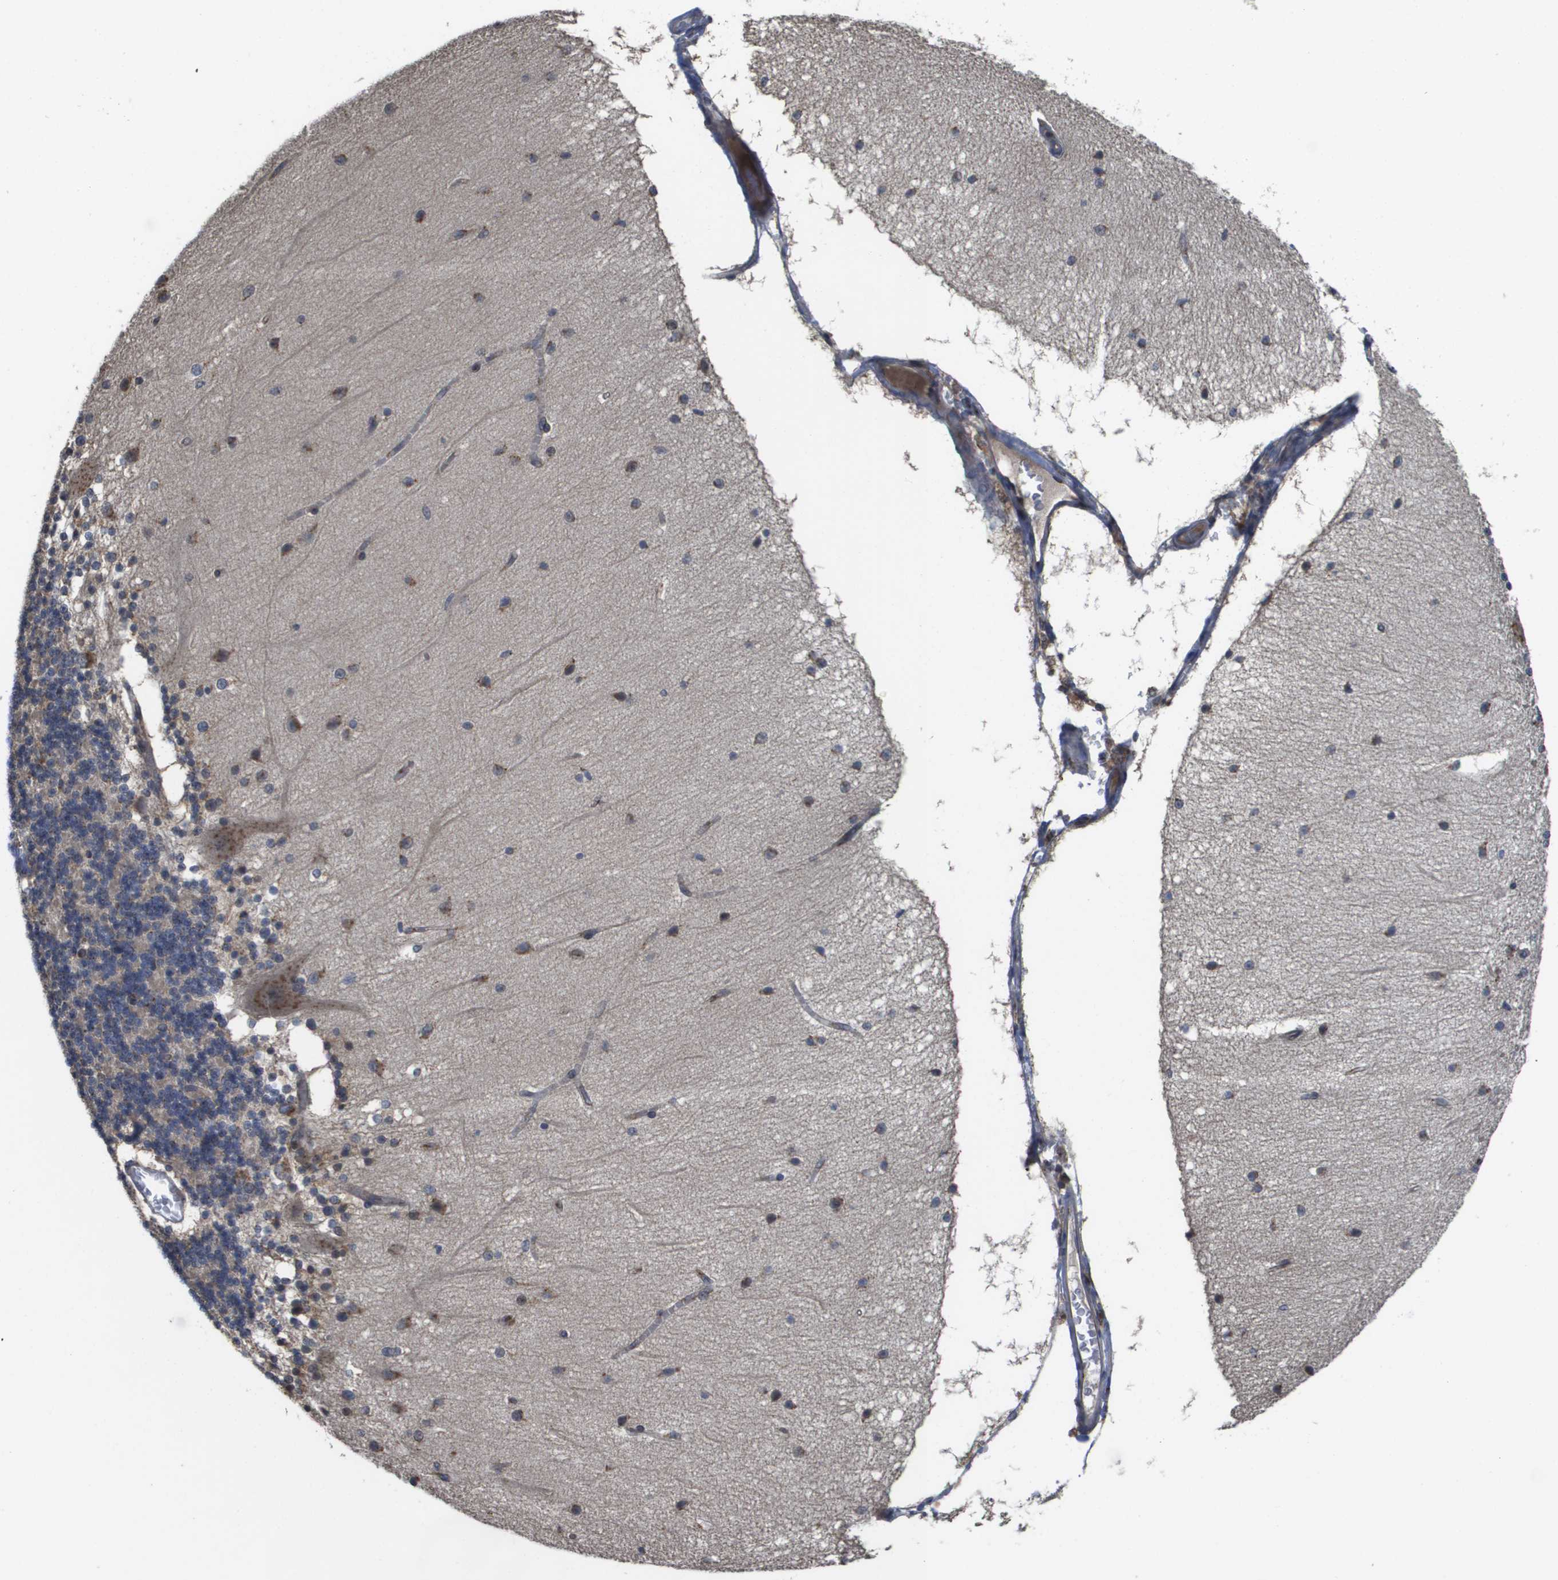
{"staining": {"intensity": "weak", "quantity": "<25%", "location": "cytoplasmic/membranous"}, "tissue": "cerebellum", "cell_type": "Cells in granular layer", "image_type": "normal", "snomed": [{"axis": "morphology", "description": "Normal tissue, NOS"}, {"axis": "topography", "description": "Cerebellum"}], "caption": "Immunohistochemistry histopathology image of normal human cerebellum stained for a protein (brown), which reveals no positivity in cells in granular layer.", "gene": "PCK1", "patient": {"sex": "female", "age": 54}}